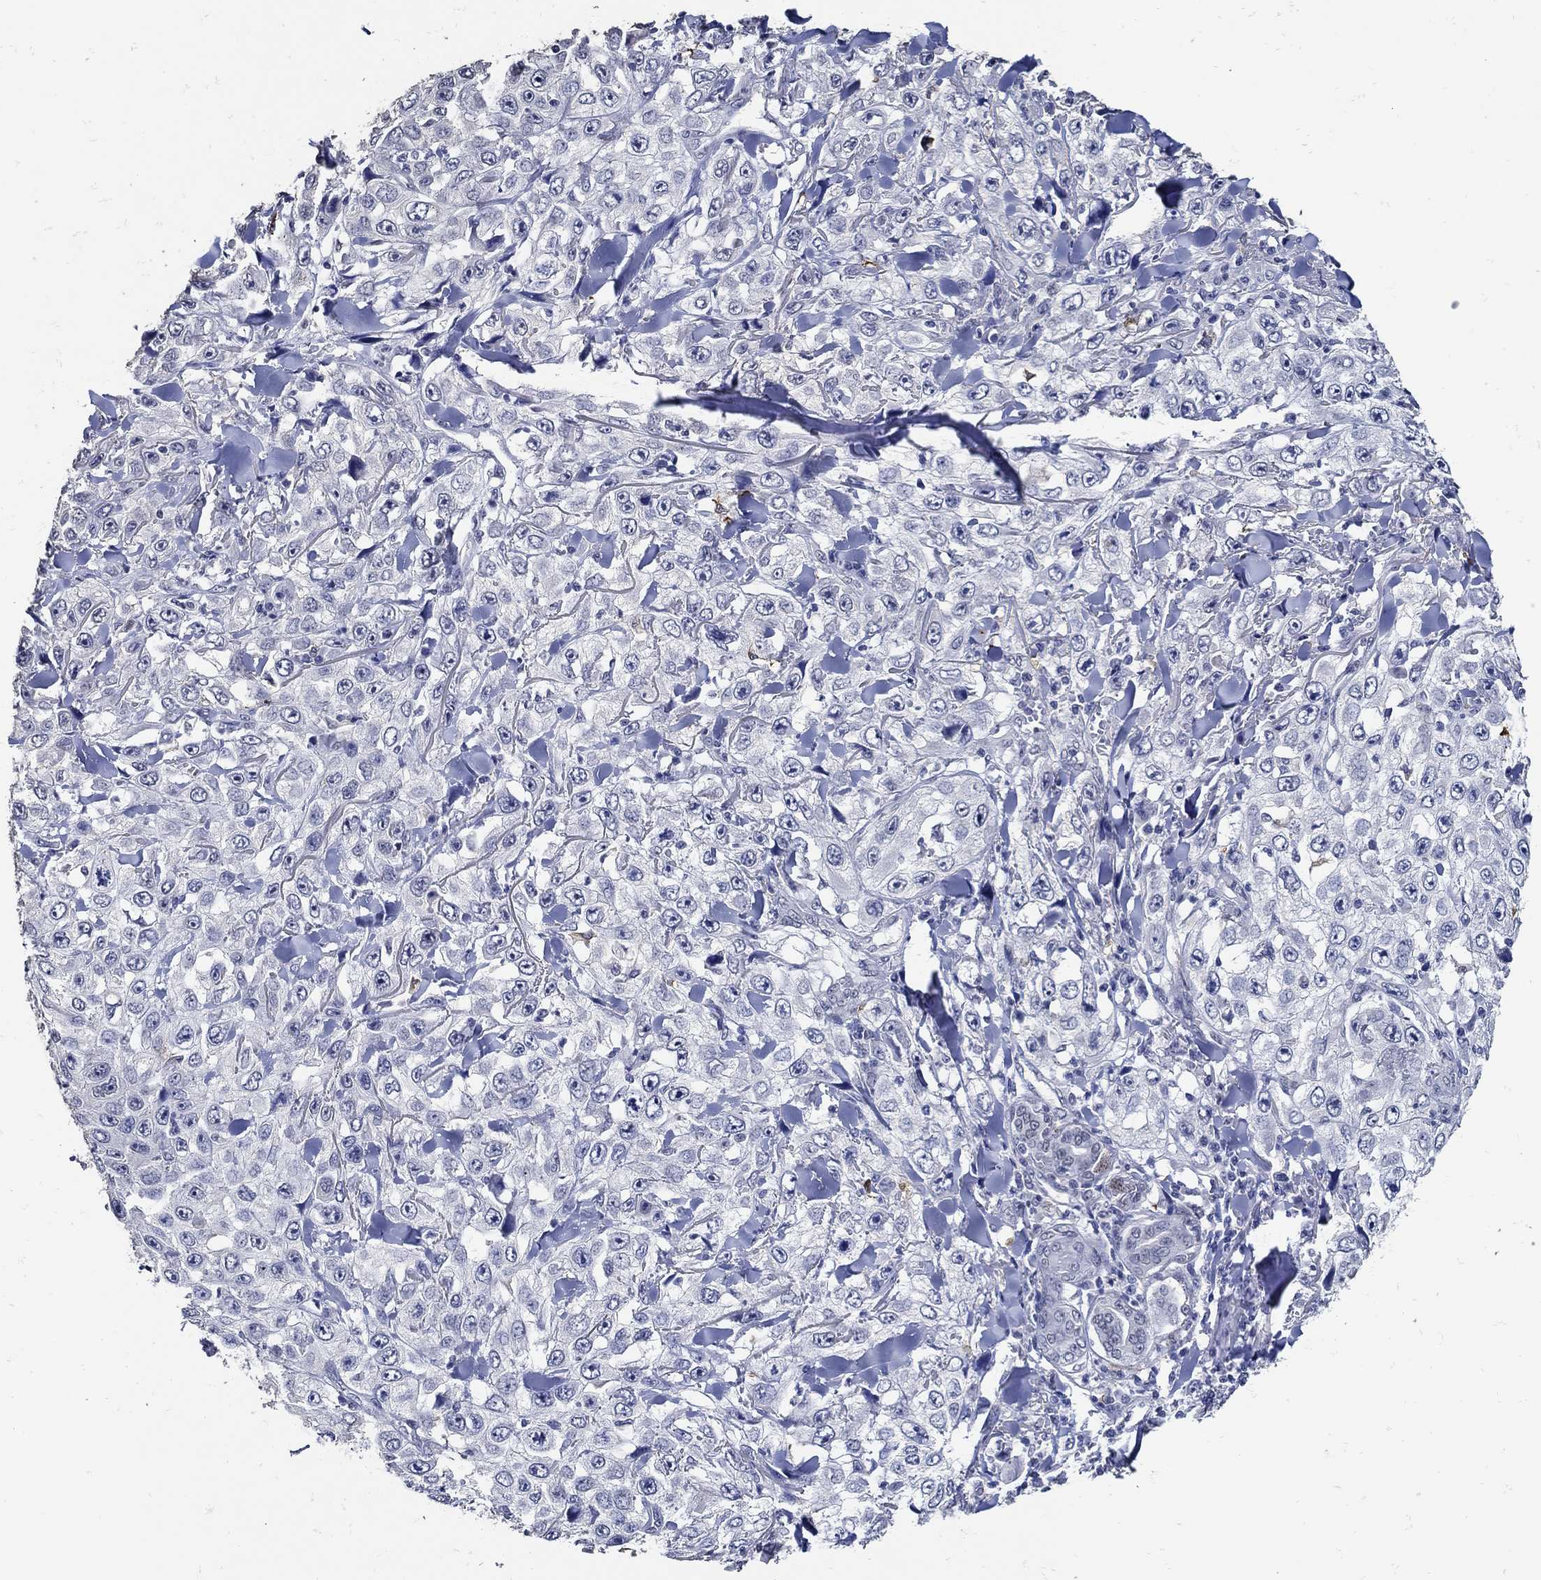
{"staining": {"intensity": "negative", "quantity": "none", "location": "none"}, "tissue": "skin cancer", "cell_type": "Tumor cells", "image_type": "cancer", "snomed": [{"axis": "morphology", "description": "Squamous cell carcinoma, NOS"}, {"axis": "topography", "description": "Skin"}], "caption": "Squamous cell carcinoma (skin) was stained to show a protein in brown. There is no significant positivity in tumor cells.", "gene": "KCNN3", "patient": {"sex": "male", "age": 82}}